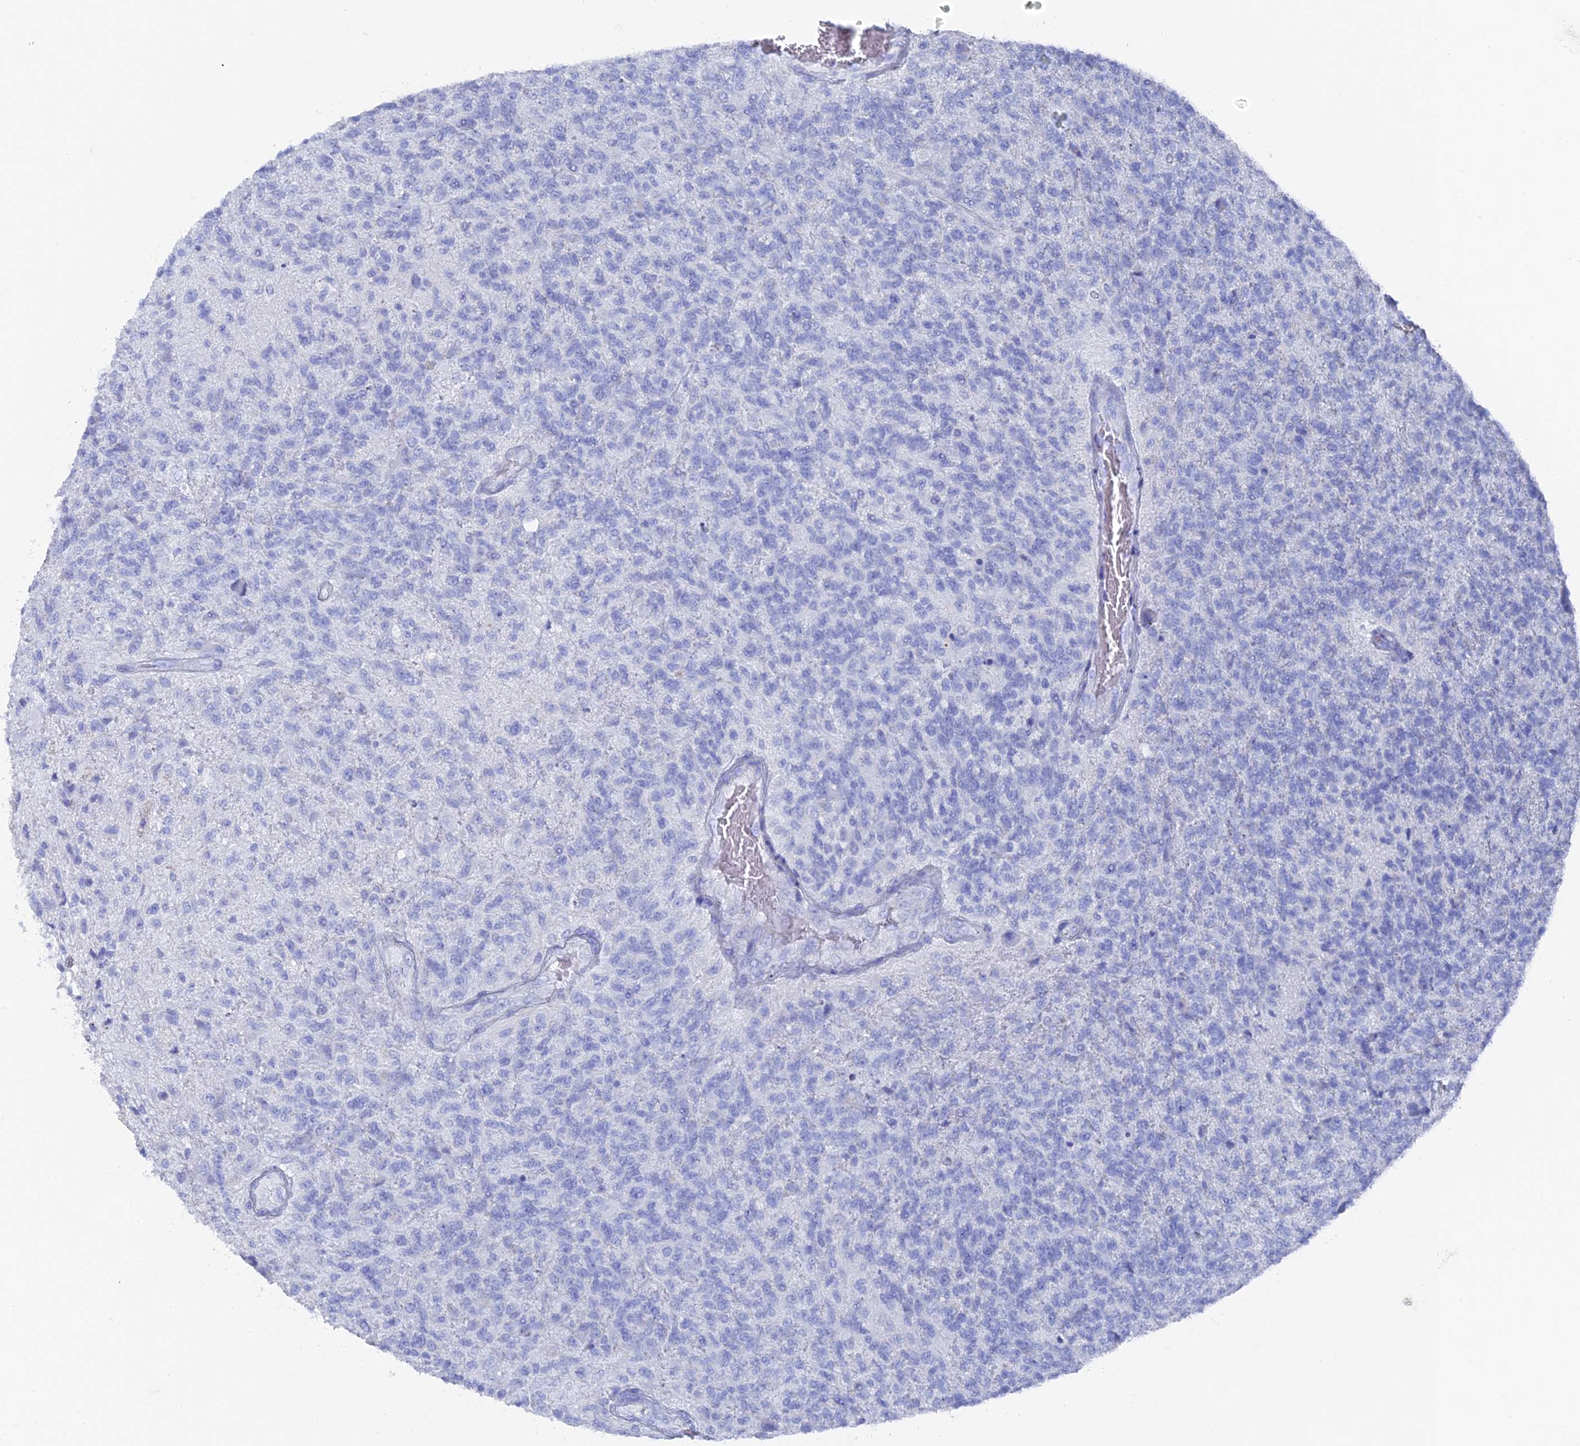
{"staining": {"intensity": "negative", "quantity": "none", "location": "none"}, "tissue": "glioma", "cell_type": "Tumor cells", "image_type": "cancer", "snomed": [{"axis": "morphology", "description": "Glioma, malignant, High grade"}, {"axis": "topography", "description": "Brain"}], "caption": "Tumor cells are negative for protein expression in human malignant glioma (high-grade).", "gene": "ENPP3", "patient": {"sex": "male", "age": 56}}